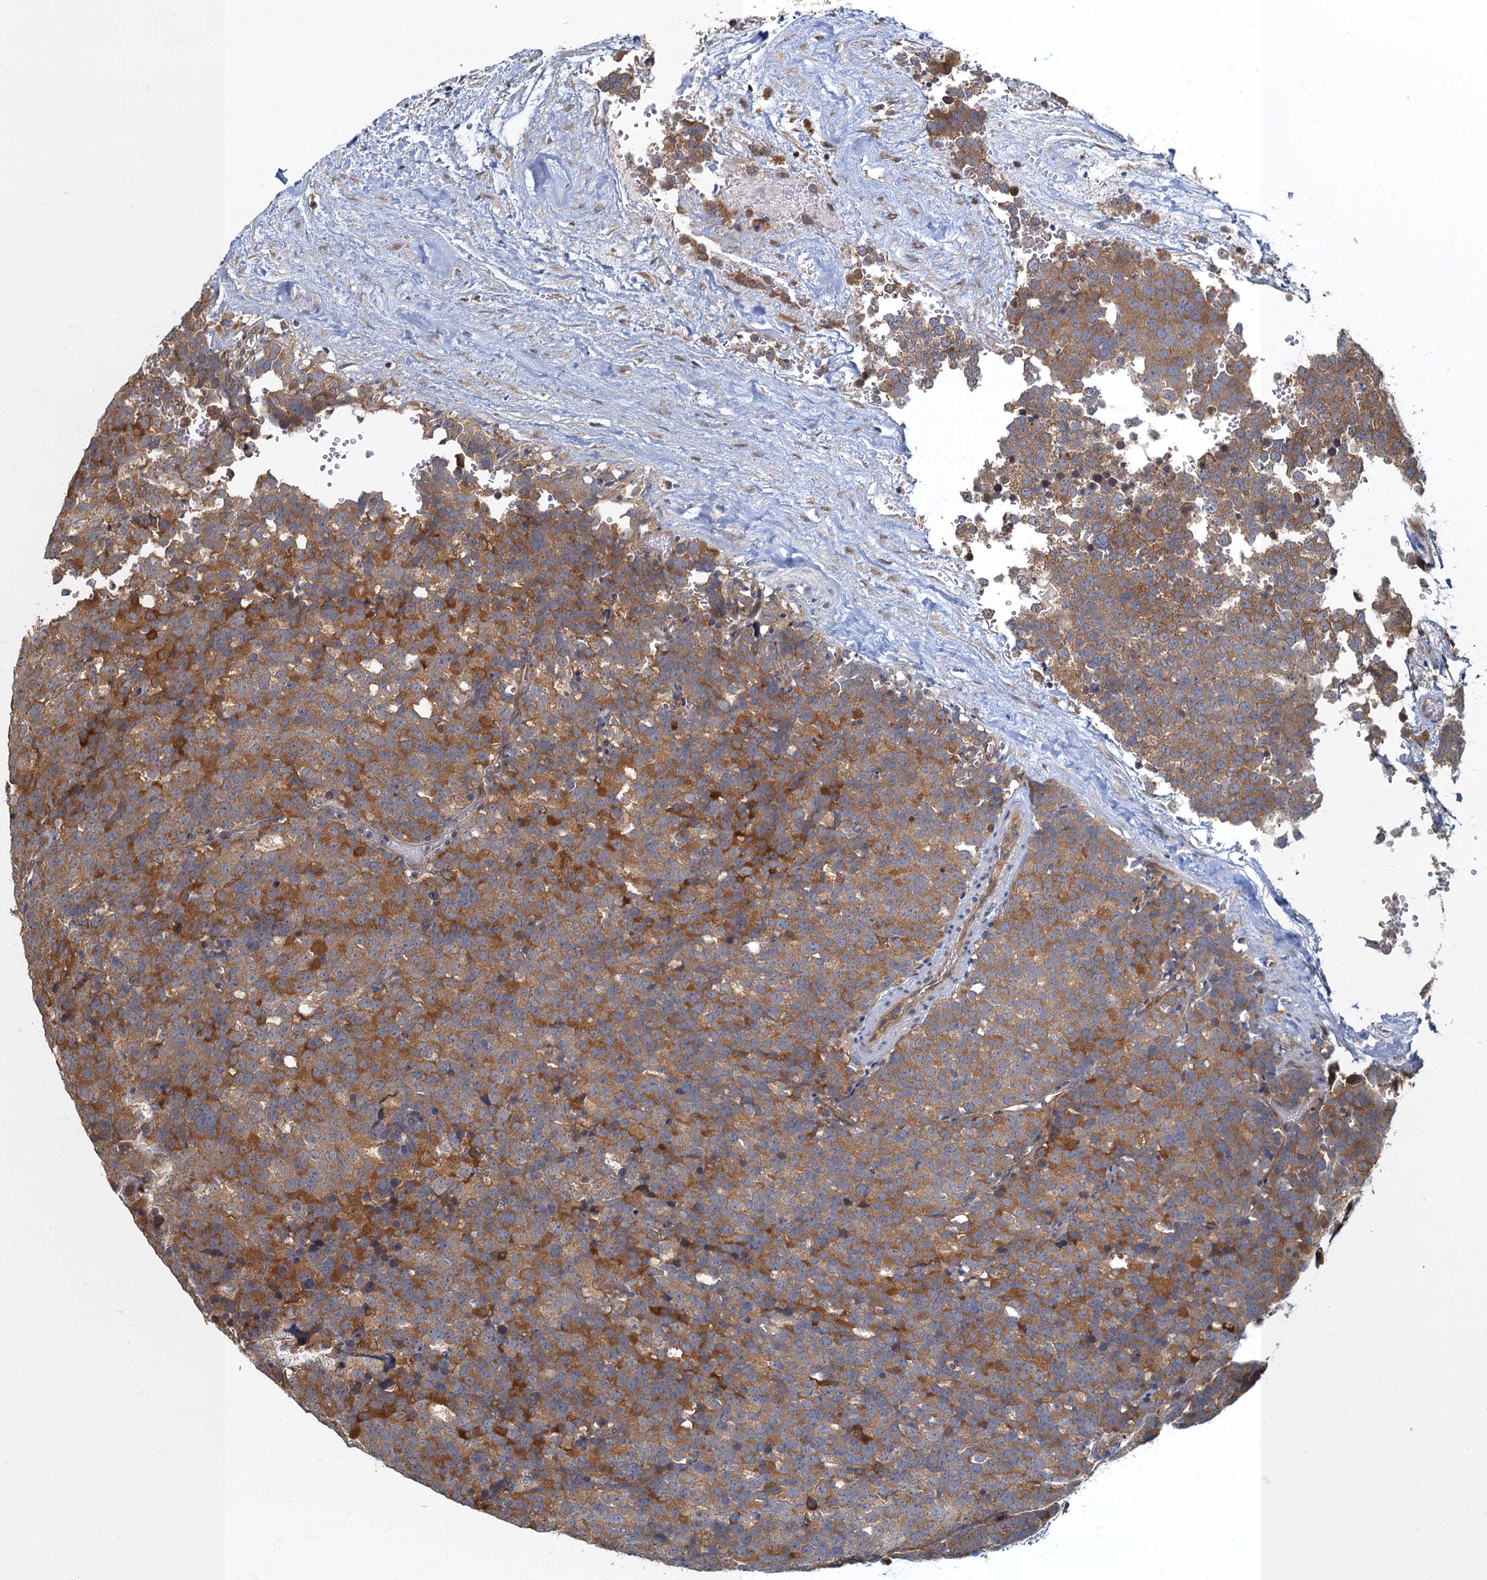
{"staining": {"intensity": "moderate", "quantity": ">75%", "location": "cytoplasmic/membranous"}, "tissue": "testis cancer", "cell_type": "Tumor cells", "image_type": "cancer", "snomed": [{"axis": "morphology", "description": "Seminoma, NOS"}, {"axis": "topography", "description": "Testis"}], "caption": "A histopathology image of testis cancer (seminoma) stained for a protein reveals moderate cytoplasmic/membranous brown staining in tumor cells.", "gene": "TBCK", "patient": {"sex": "male", "age": 71}}